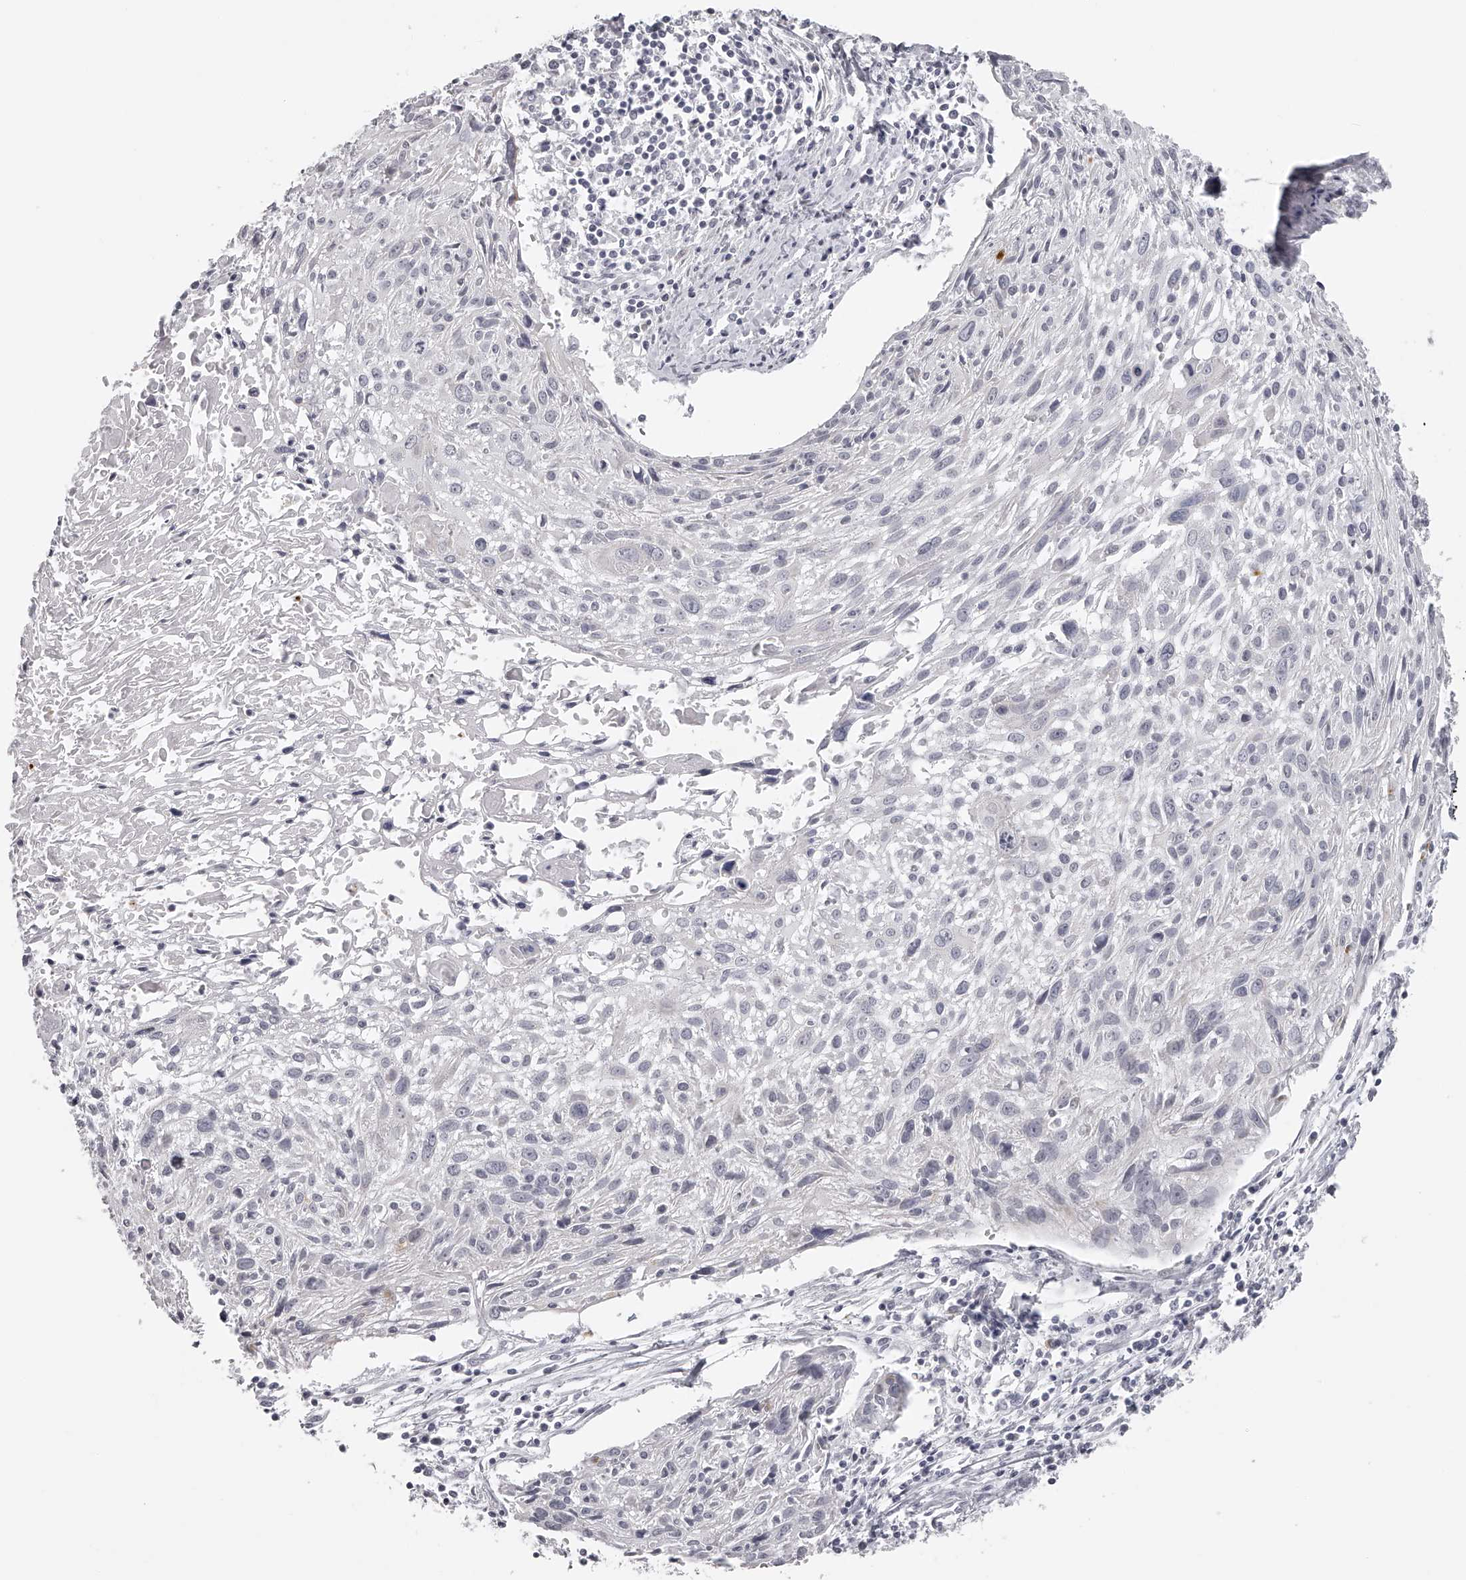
{"staining": {"intensity": "negative", "quantity": "none", "location": "none"}, "tissue": "cervical cancer", "cell_type": "Tumor cells", "image_type": "cancer", "snomed": [{"axis": "morphology", "description": "Squamous cell carcinoma, NOS"}, {"axis": "topography", "description": "Cervix"}], "caption": "Tumor cells are negative for brown protein staining in cervical cancer.", "gene": "RNF220", "patient": {"sex": "female", "age": 51}}